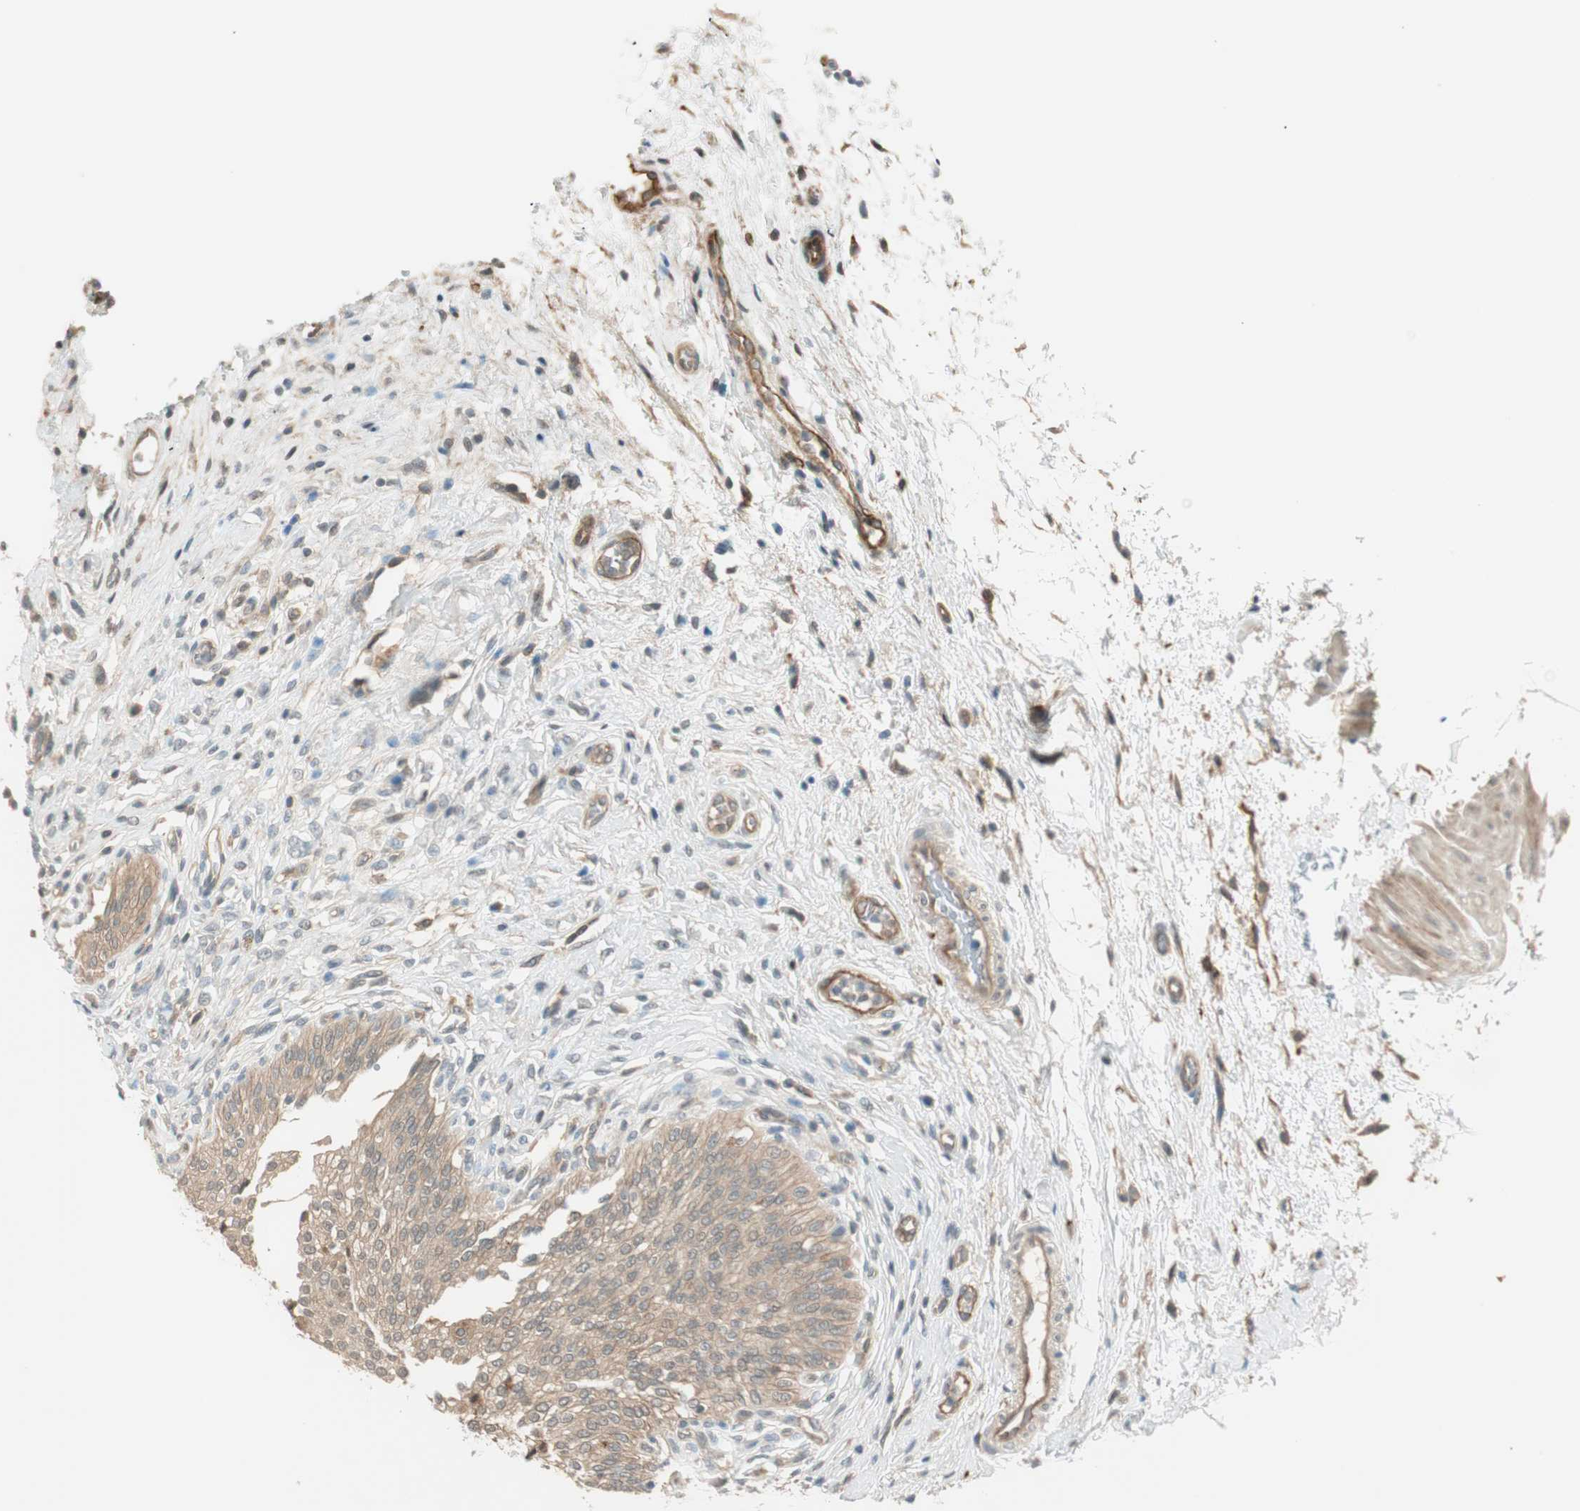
{"staining": {"intensity": "moderate", "quantity": ">75%", "location": "cytoplasmic/membranous"}, "tissue": "urinary bladder", "cell_type": "Urothelial cells", "image_type": "normal", "snomed": [{"axis": "morphology", "description": "Normal tissue, NOS"}, {"axis": "morphology", "description": "Urothelial carcinoma, High grade"}, {"axis": "topography", "description": "Urinary bladder"}], "caption": "Human urinary bladder stained for a protein (brown) displays moderate cytoplasmic/membranous positive expression in about >75% of urothelial cells.", "gene": "PSMD8", "patient": {"sex": "male", "age": 46}}